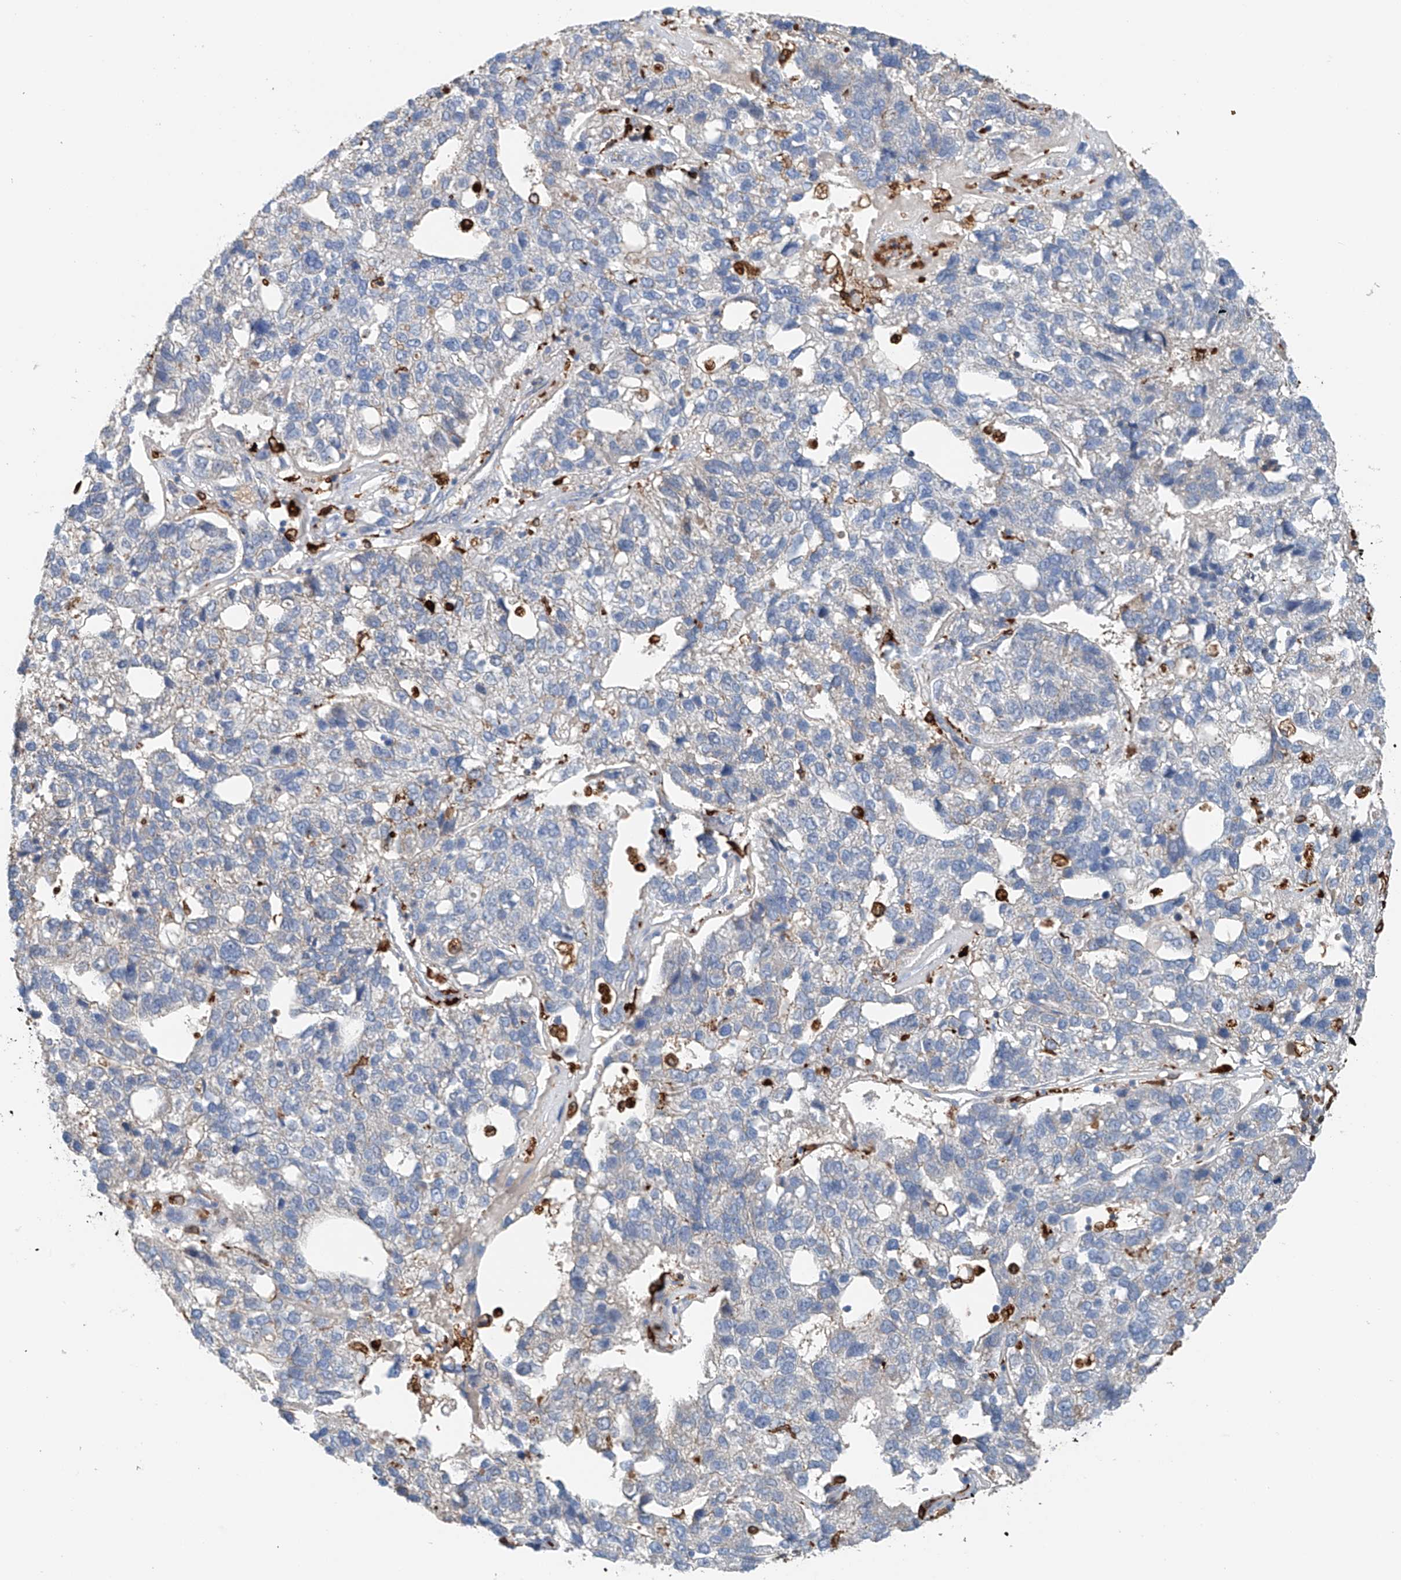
{"staining": {"intensity": "negative", "quantity": "none", "location": "none"}, "tissue": "pancreatic cancer", "cell_type": "Tumor cells", "image_type": "cancer", "snomed": [{"axis": "morphology", "description": "Adenocarcinoma, NOS"}, {"axis": "topography", "description": "Pancreas"}], "caption": "High power microscopy image of an immunohistochemistry (IHC) image of pancreatic cancer, revealing no significant positivity in tumor cells.", "gene": "TBXAS1", "patient": {"sex": "female", "age": 61}}